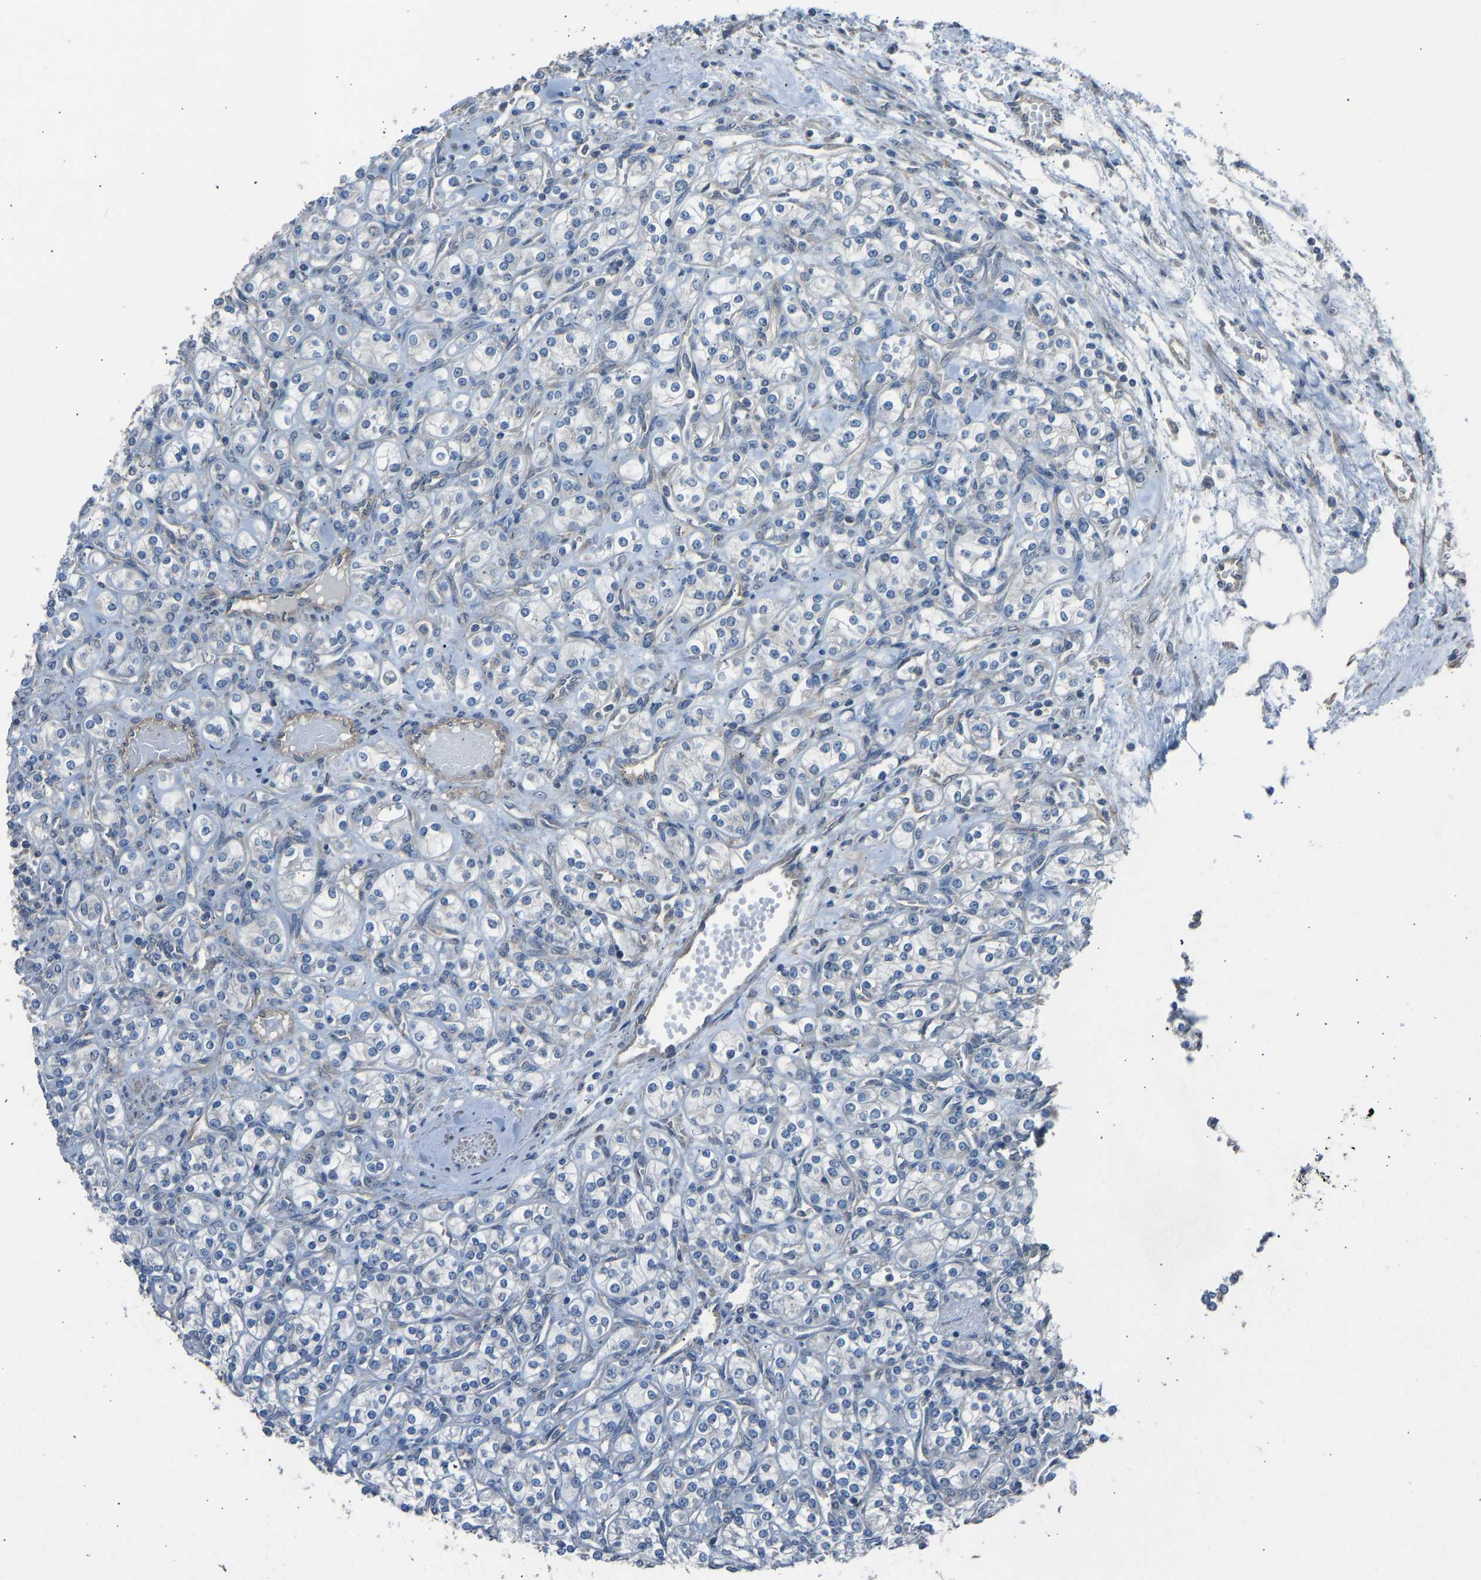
{"staining": {"intensity": "negative", "quantity": "none", "location": "none"}, "tissue": "renal cancer", "cell_type": "Tumor cells", "image_type": "cancer", "snomed": [{"axis": "morphology", "description": "Adenocarcinoma, NOS"}, {"axis": "topography", "description": "Kidney"}], "caption": "Renal cancer (adenocarcinoma) stained for a protein using immunohistochemistry displays no positivity tumor cells.", "gene": "SLC43A1", "patient": {"sex": "male", "age": 77}}